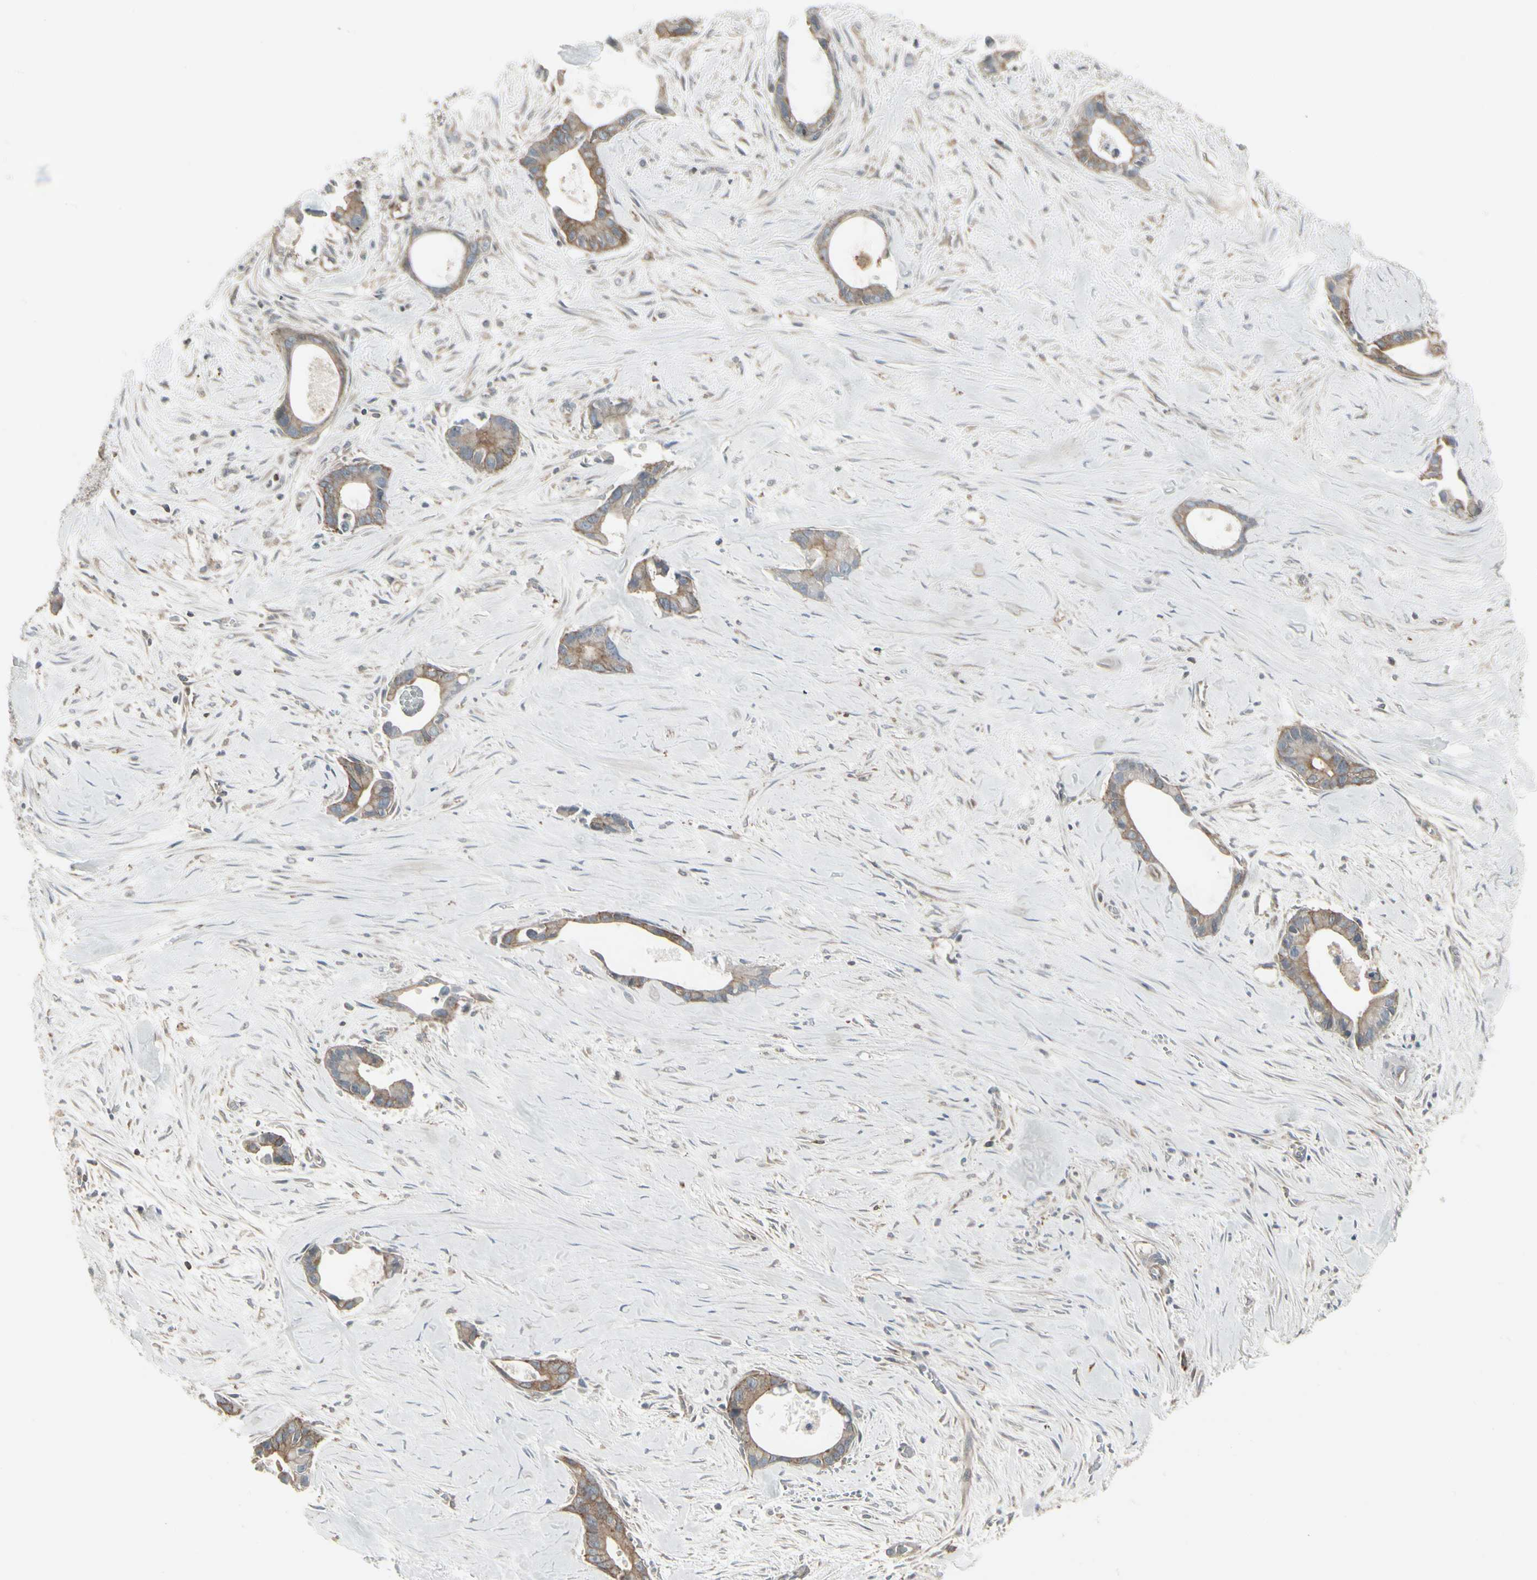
{"staining": {"intensity": "moderate", "quantity": ">75%", "location": "cytoplasmic/membranous"}, "tissue": "liver cancer", "cell_type": "Tumor cells", "image_type": "cancer", "snomed": [{"axis": "morphology", "description": "Cholangiocarcinoma"}, {"axis": "topography", "description": "Liver"}], "caption": "A medium amount of moderate cytoplasmic/membranous positivity is seen in approximately >75% of tumor cells in liver cholangiocarcinoma tissue.", "gene": "EPS15", "patient": {"sex": "female", "age": 55}}